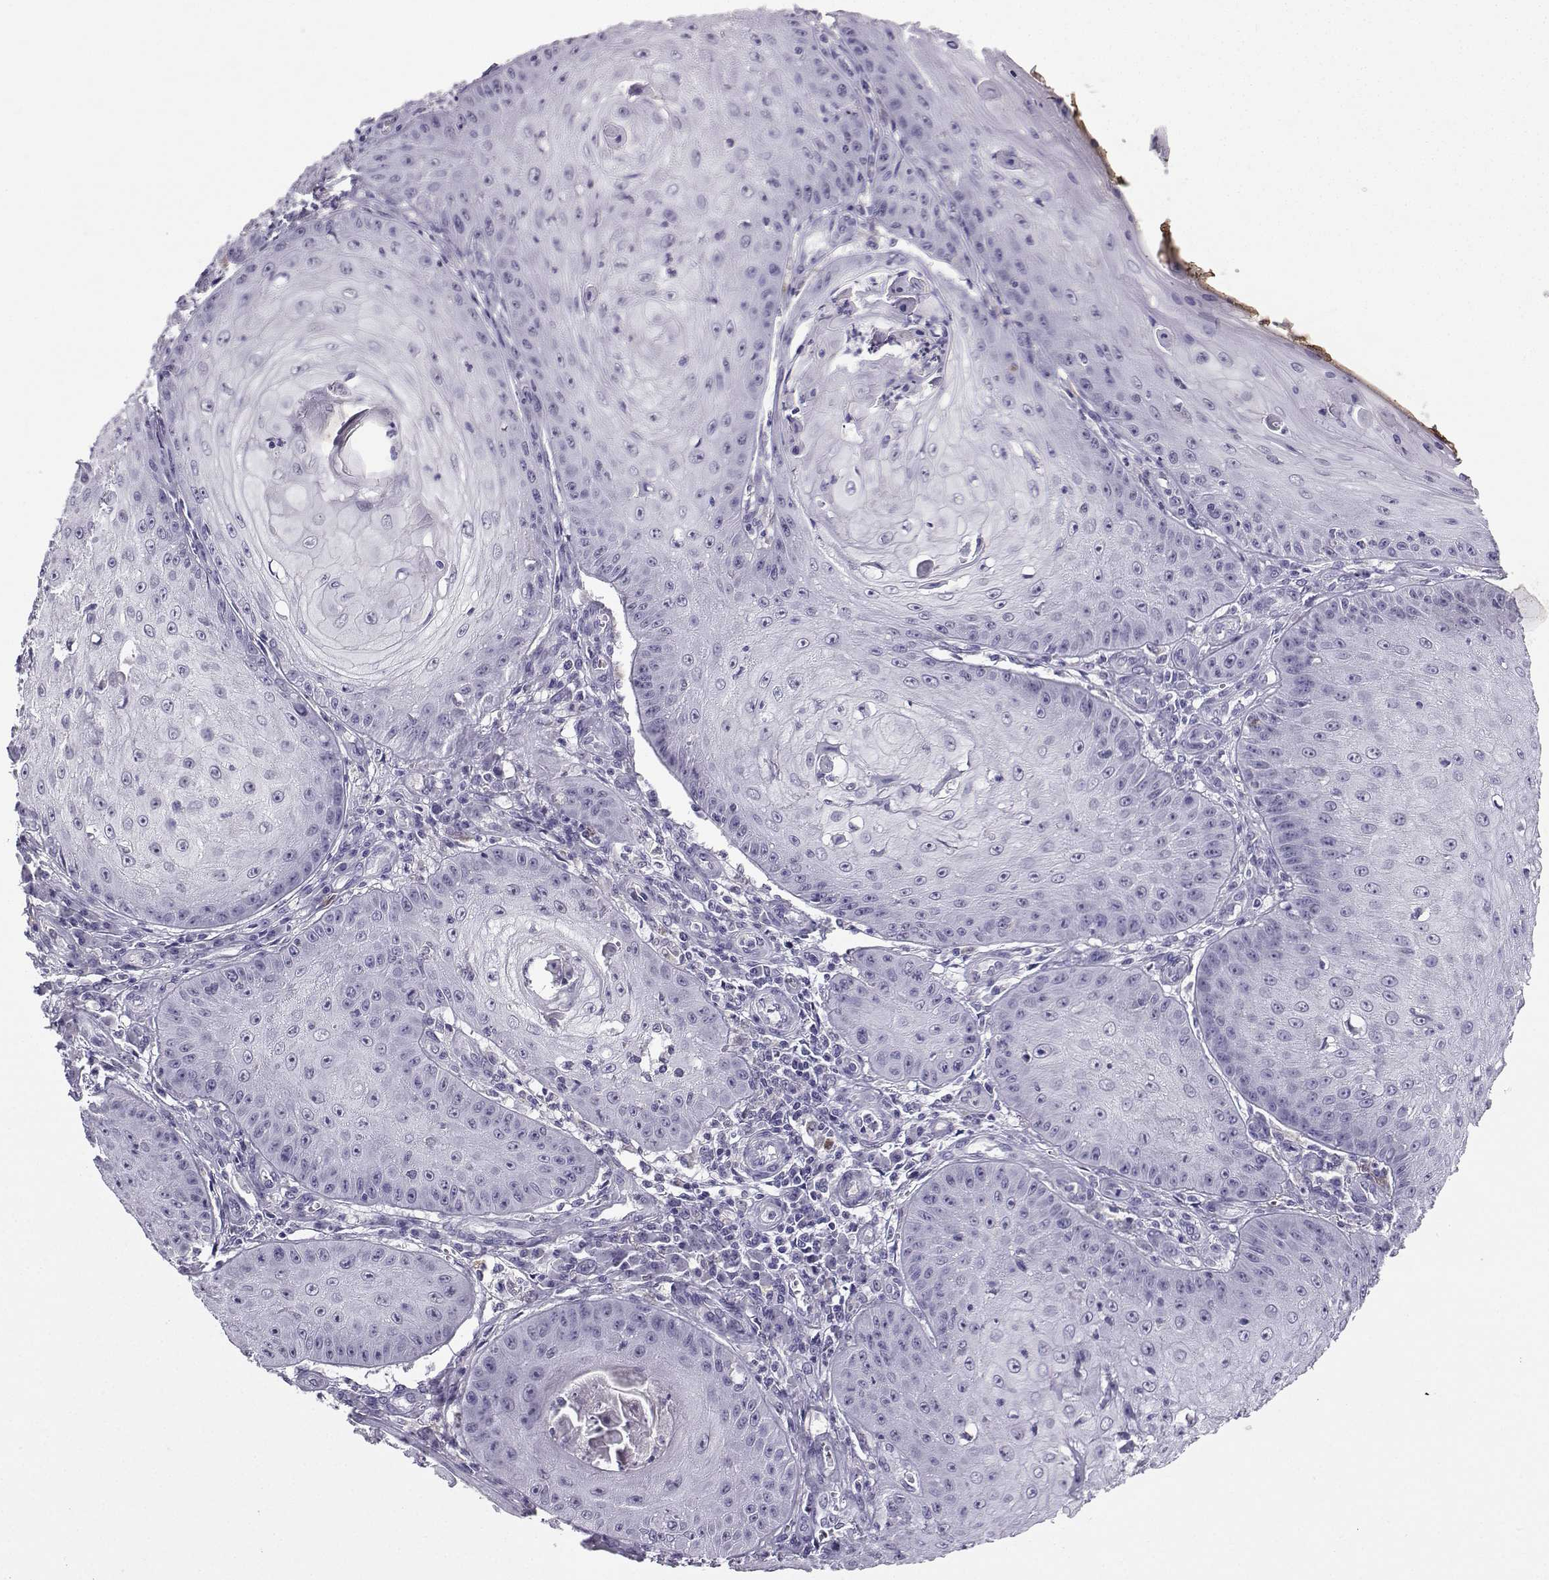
{"staining": {"intensity": "negative", "quantity": "none", "location": "none"}, "tissue": "skin cancer", "cell_type": "Tumor cells", "image_type": "cancer", "snomed": [{"axis": "morphology", "description": "Squamous cell carcinoma, NOS"}, {"axis": "topography", "description": "Skin"}], "caption": "The IHC photomicrograph has no significant expression in tumor cells of skin cancer tissue.", "gene": "TBR1", "patient": {"sex": "male", "age": 70}}